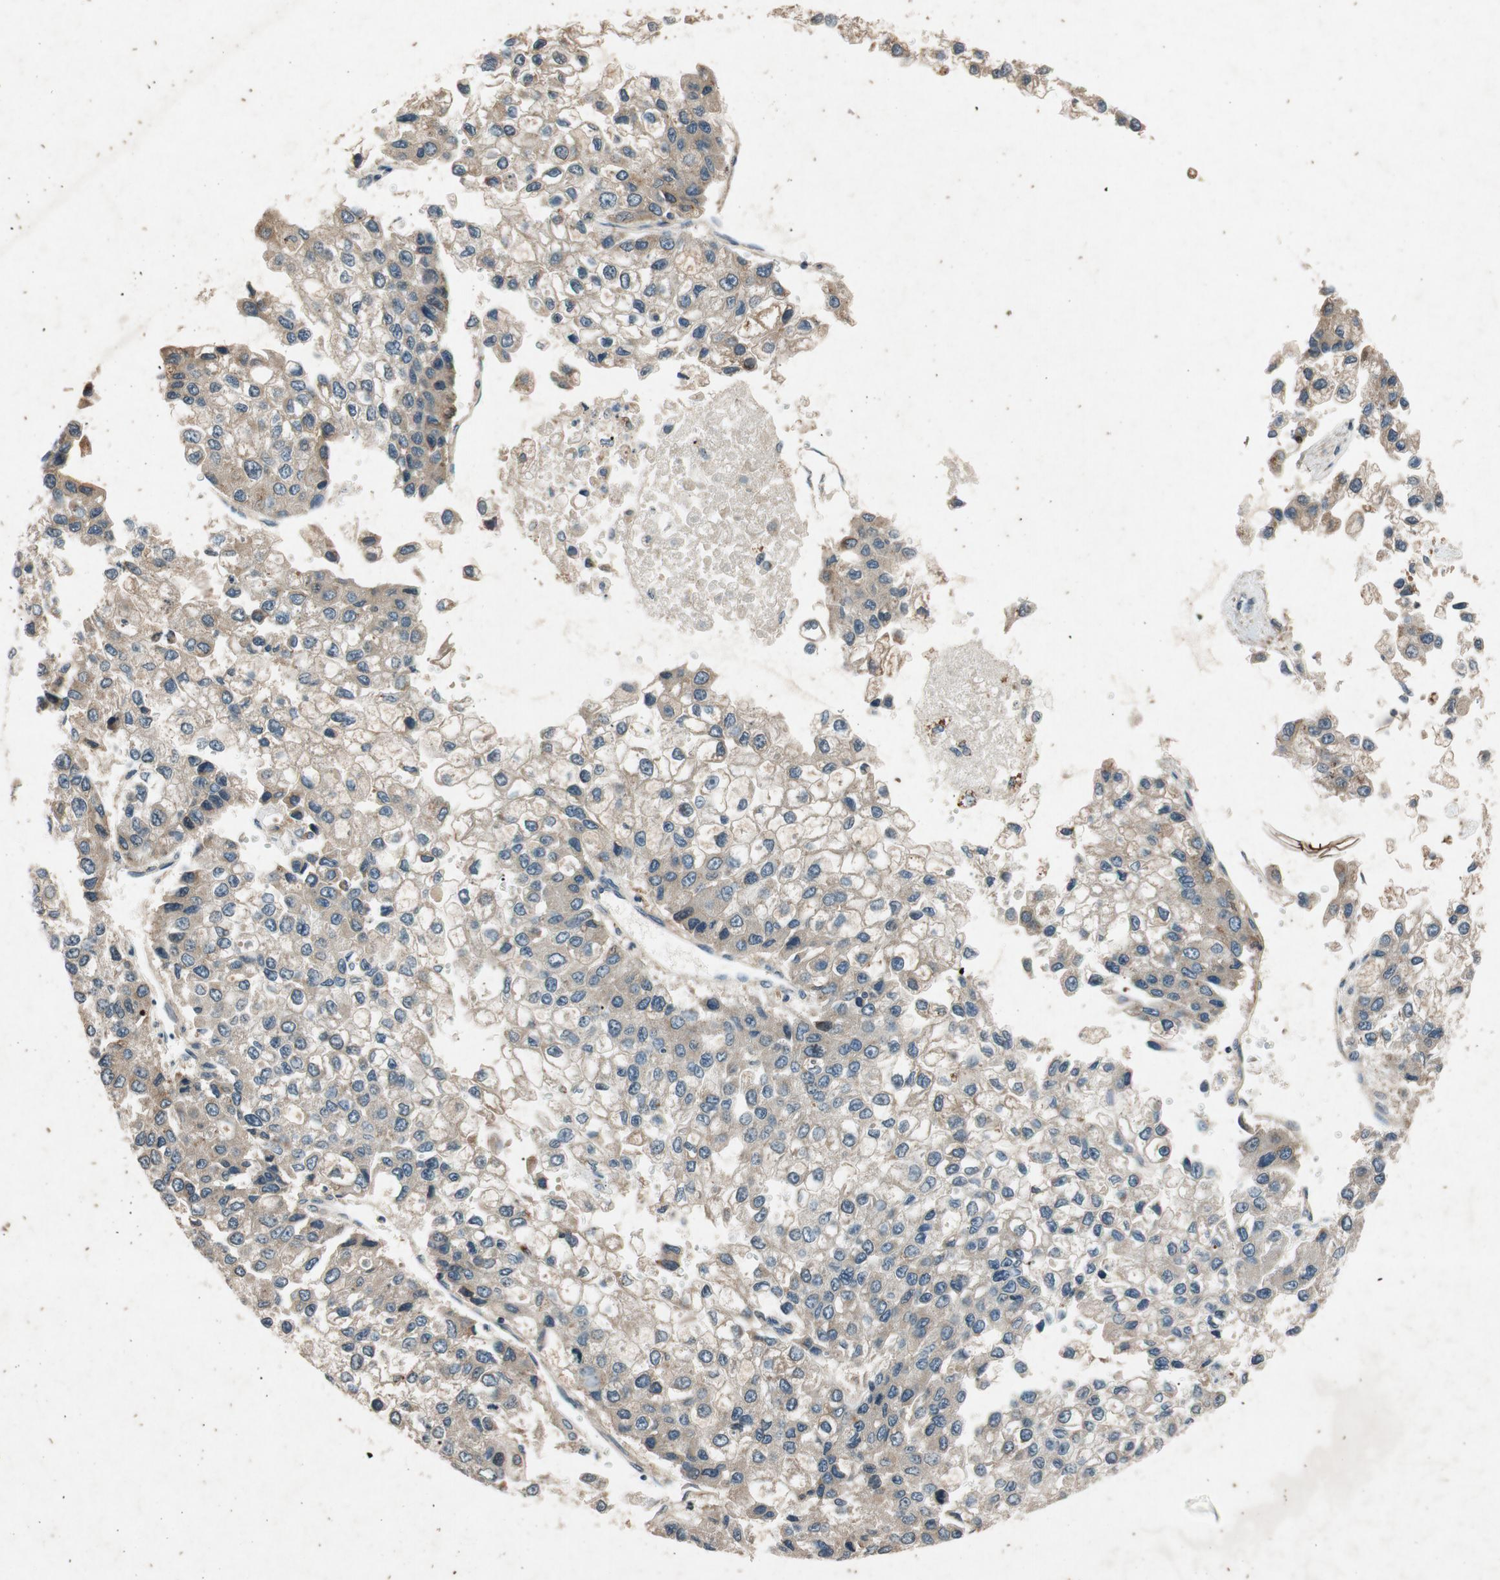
{"staining": {"intensity": "weak", "quantity": ">75%", "location": "cytoplasmic/membranous"}, "tissue": "liver cancer", "cell_type": "Tumor cells", "image_type": "cancer", "snomed": [{"axis": "morphology", "description": "Carcinoma, Hepatocellular, NOS"}, {"axis": "topography", "description": "Liver"}], "caption": "Human liver cancer stained for a protein (brown) exhibits weak cytoplasmic/membranous positive positivity in about >75% of tumor cells.", "gene": "ATP2C1", "patient": {"sex": "female", "age": 66}}